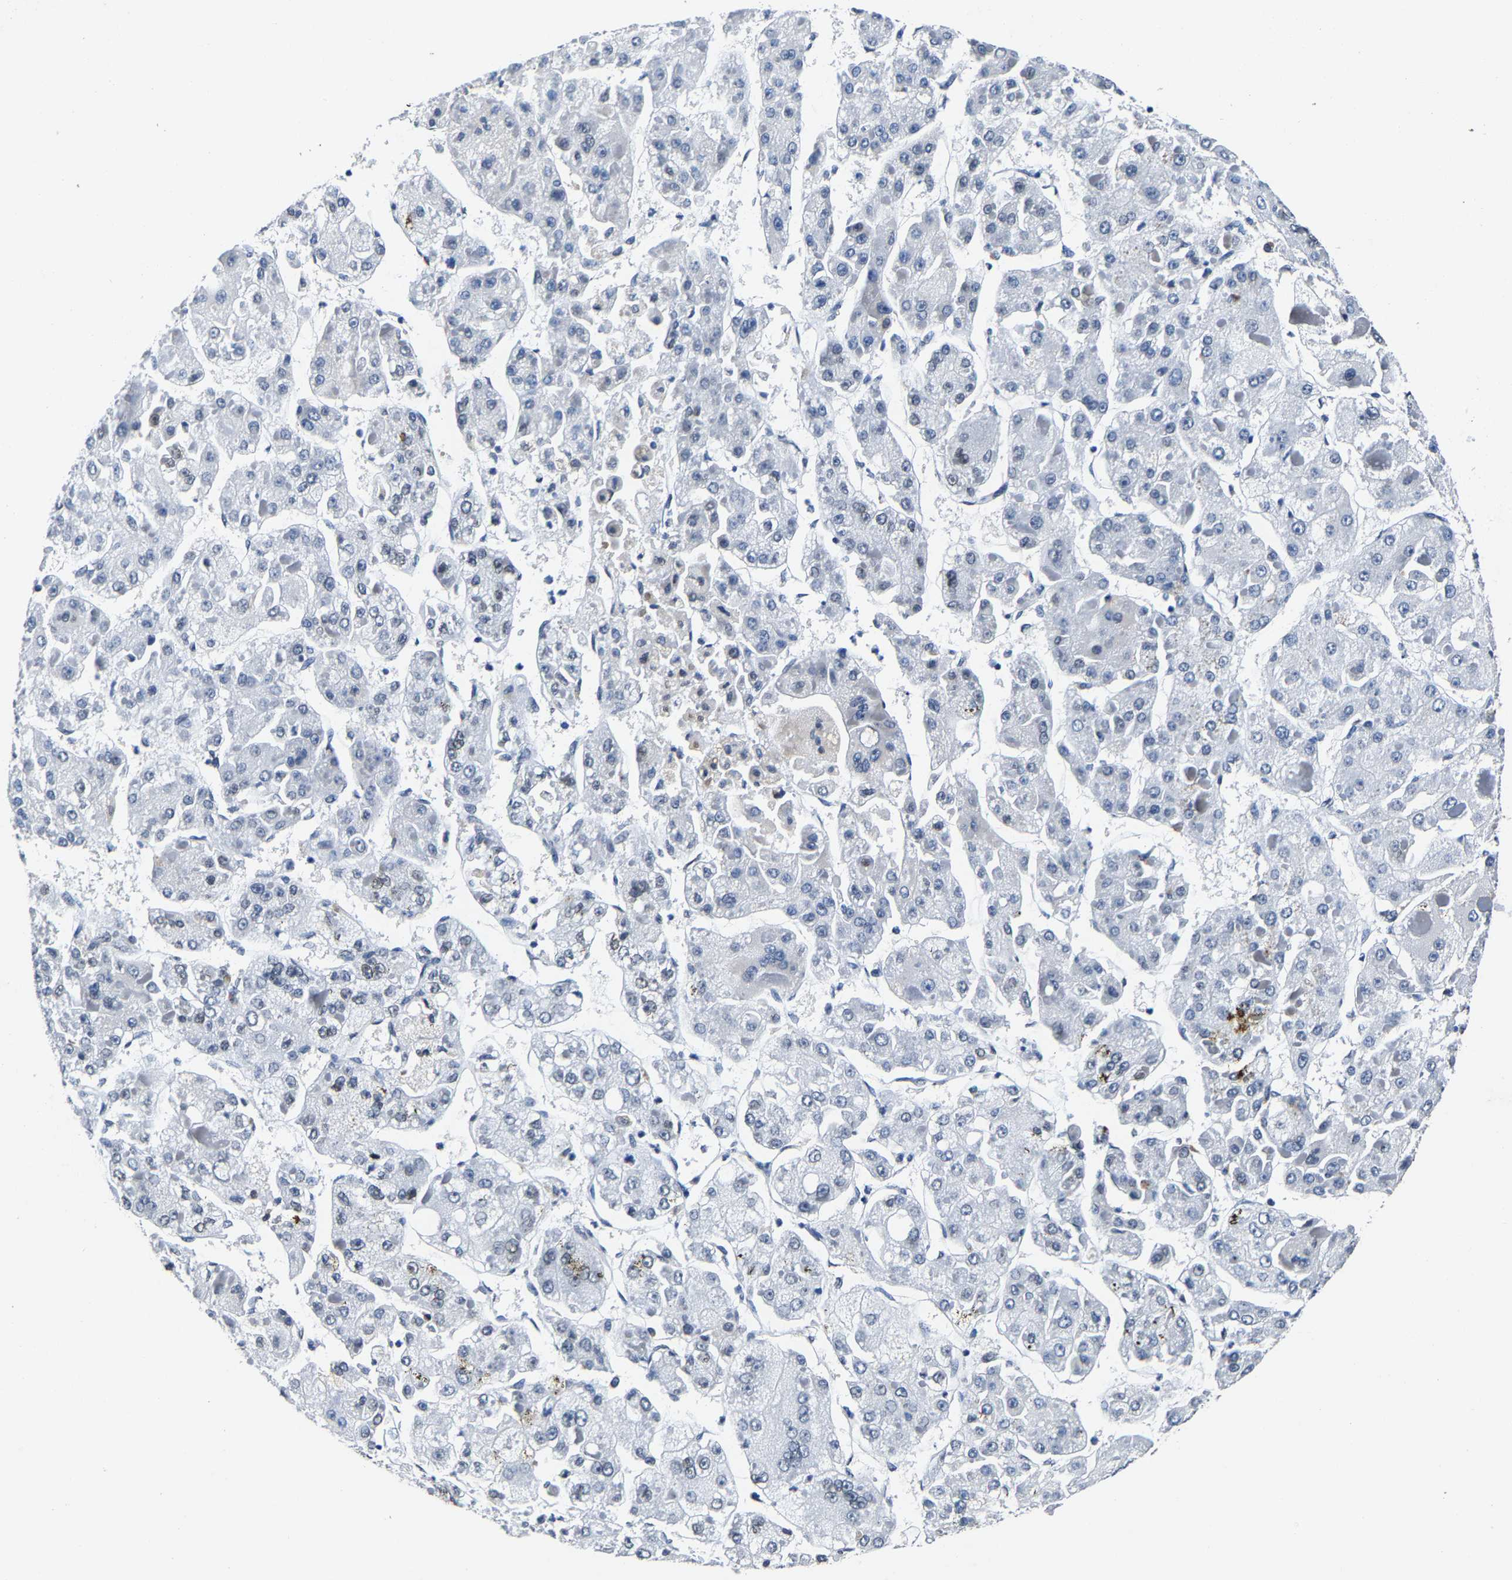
{"staining": {"intensity": "negative", "quantity": "none", "location": "none"}, "tissue": "liver cancer", "cell_type": "Tumor cells", "image_type": "cancer", "snomed": [{"axis": "morphology", "description": "Carcinoma, Hepatocellular, NOS"}, {"axis": "topography", "description": "Liver"}], "caption": "A high-resolution histopathology image shows IHC staining of liver cancer (hepatocellular carcinoma), which demonstrates no significant expression in tumor cells.", "gene": "UBN2", "patient": {"sex": "female", "age": 73}}